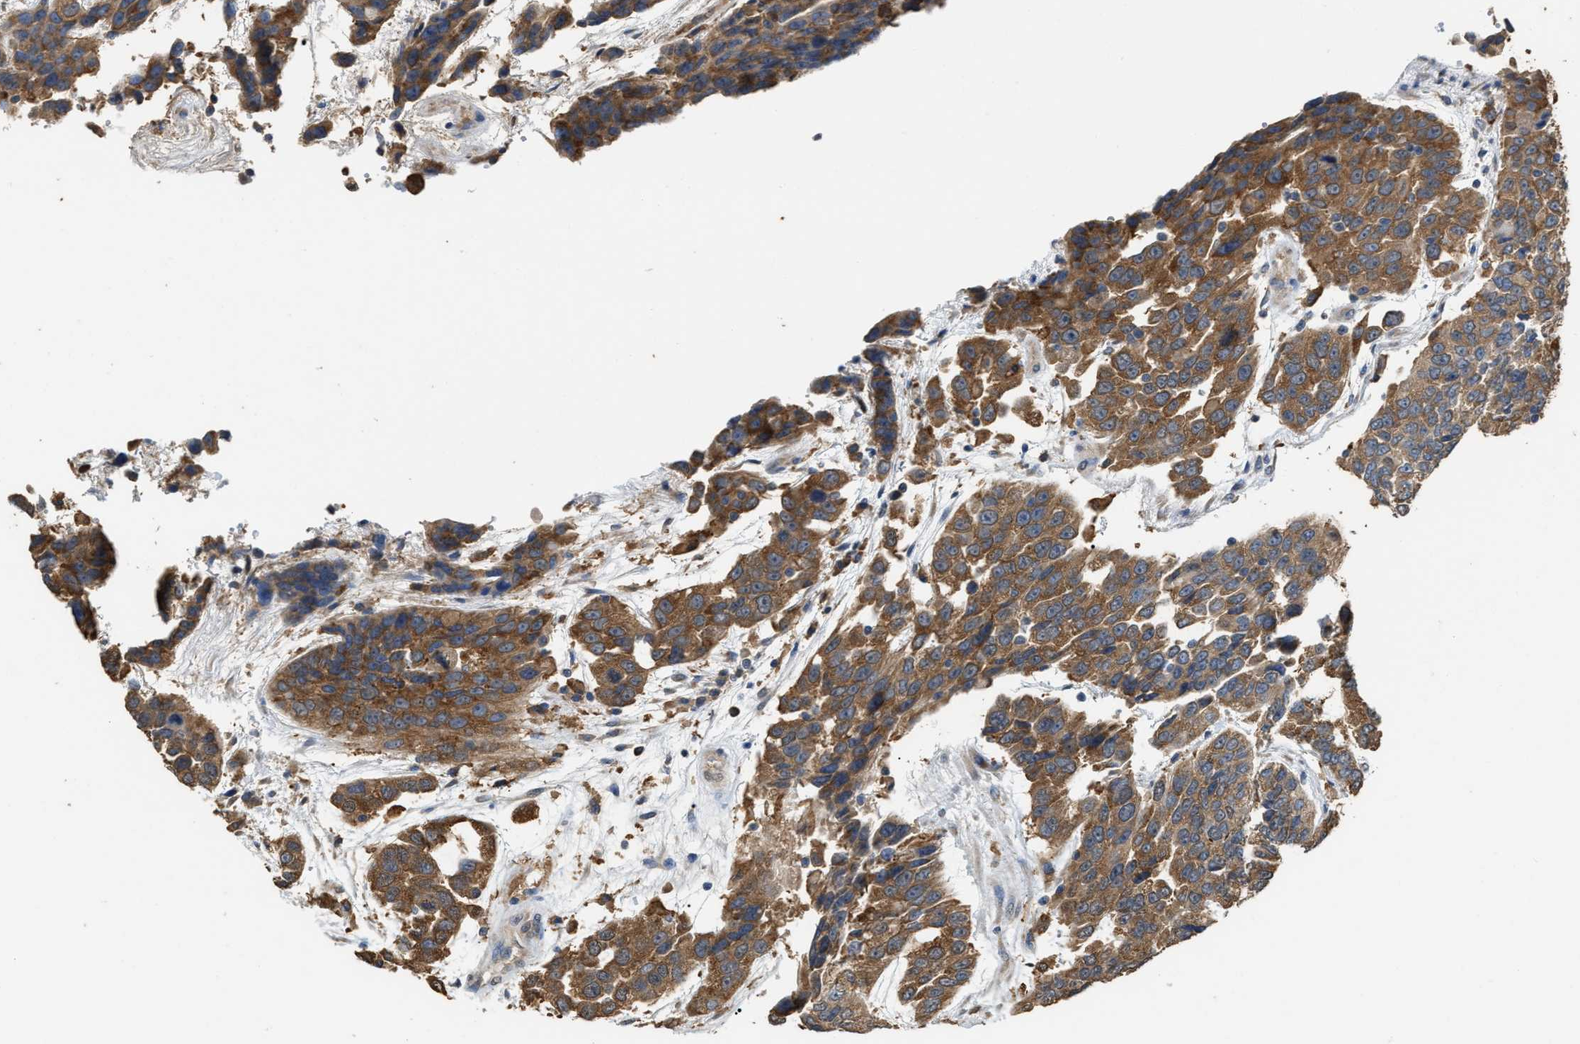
{"staining": {"intensity": "moderate", "quantity": ">75%", "location": "cytoplasmic/membranous"}, "tissue": "urothelial cancer", "cell_type": "Tumor cells", "image_type": "cancer", "snomed": [{"axis": "morphology", "description": "Urothelial carcinoma, High grade"}, {"axis": "topography", "description": "Urinary bladder"}], "caption": "Immunohistochemical staining of high-grade urothelial carcinoma exhibits medium levels of moderate cytoplasmic/membranous staining in approximately >75% of tumor cells.", "gene": "GCN1", "patient": {"sex": "female", "age": 80}}